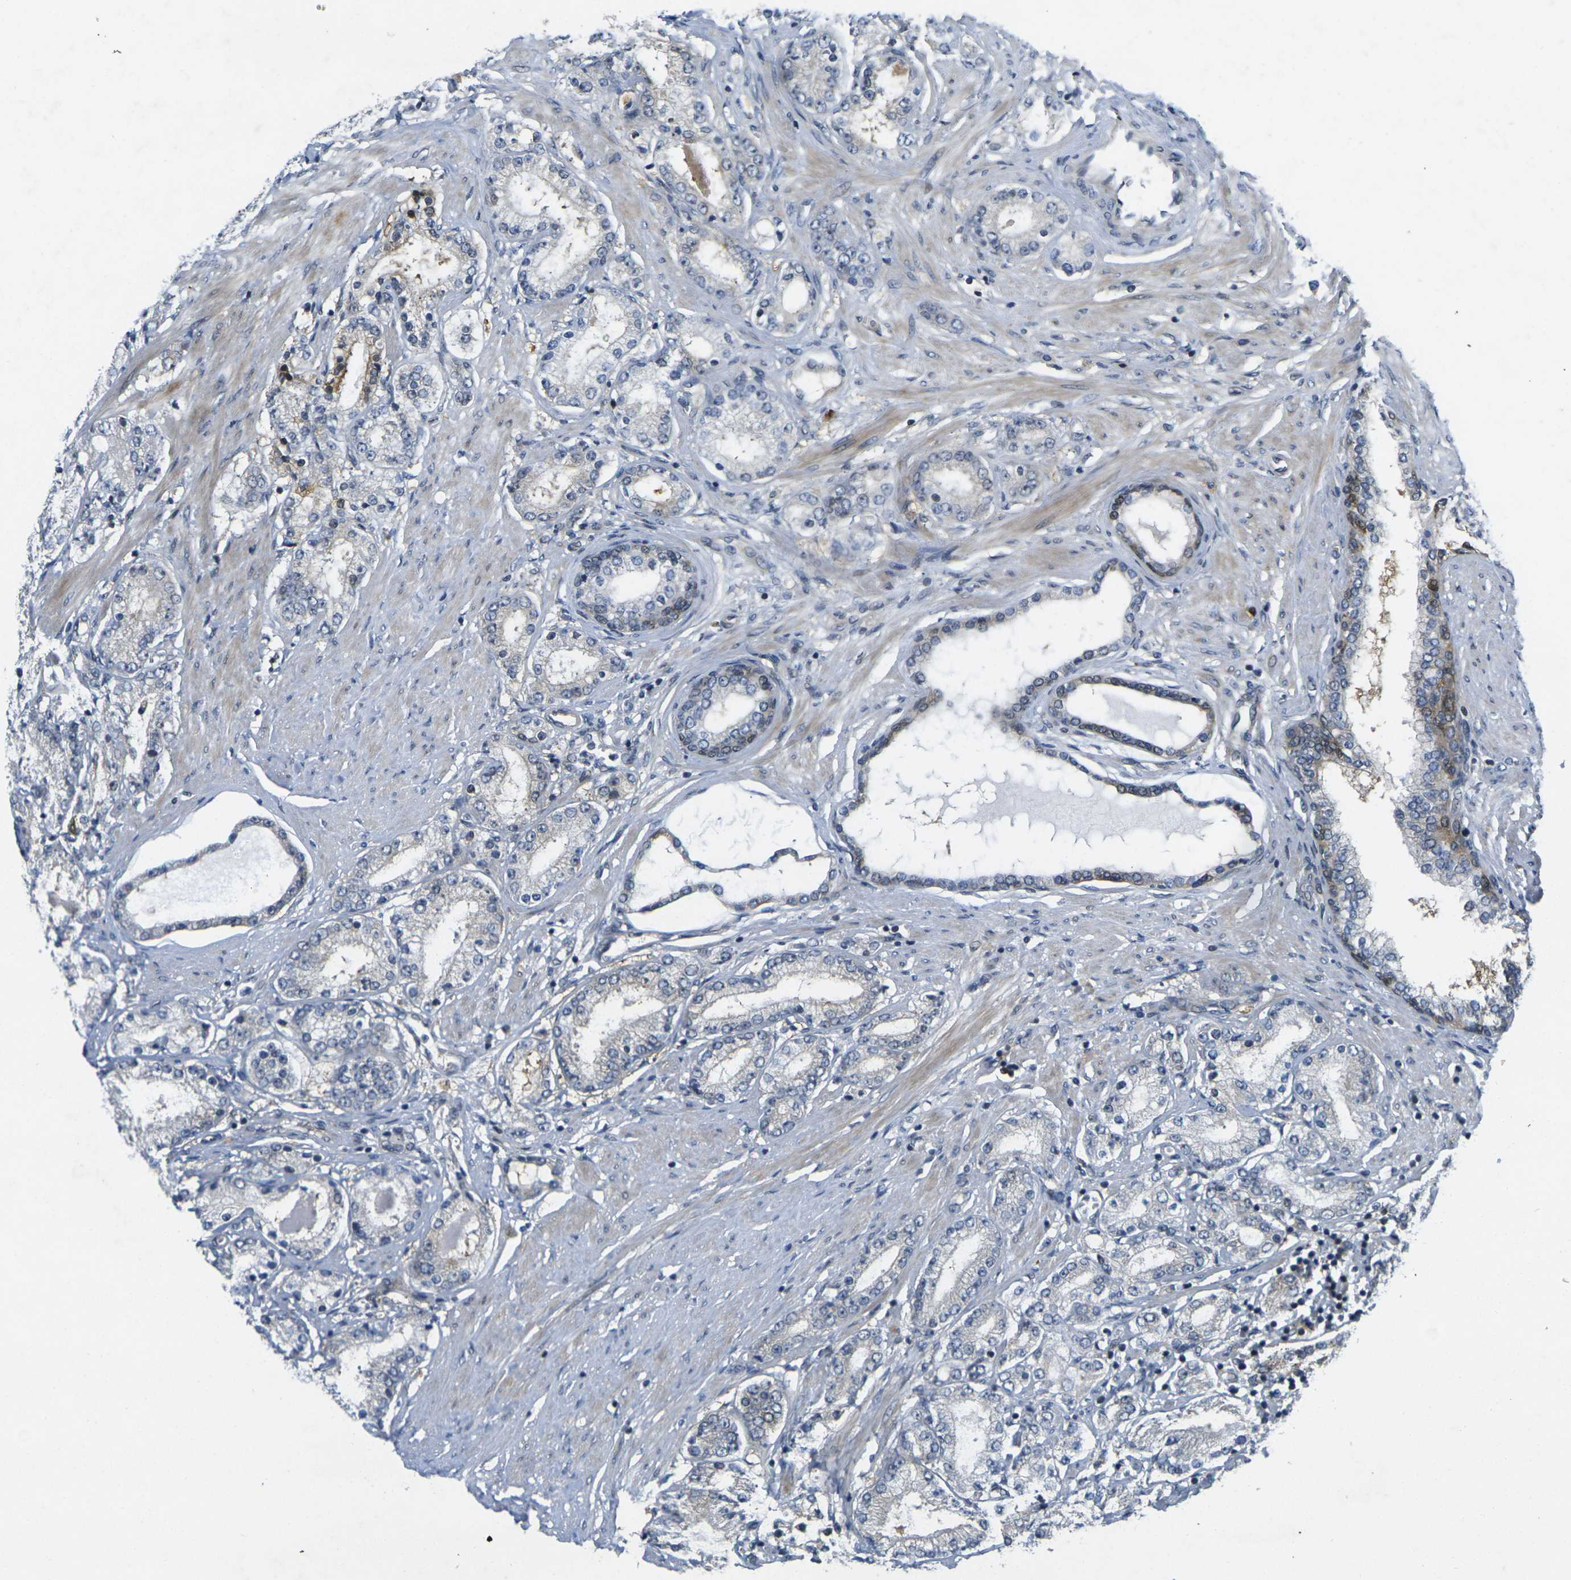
{"staining": {"intensity": "weak", "quantity": "<25%", "location": "cytoplasmic/membranous"}, "tissue": "prostate cancer", "cell_type": "Tumor cells", "image_type": "cancer", "snomed": [{"axis": "morphology", "description": "Adenocarcinoma, Low grade"}, {"axis": "topography", "description": "Prostate"}], "caption": "IHC micrograph of neoplastic tissue: human low-grade adenocarcinoma (prostate) stained with DAB demonstrates no significant protein staining in tumor cells.", "gene": "ROBO2", "patient": {"sex": "male", "age": 63}}